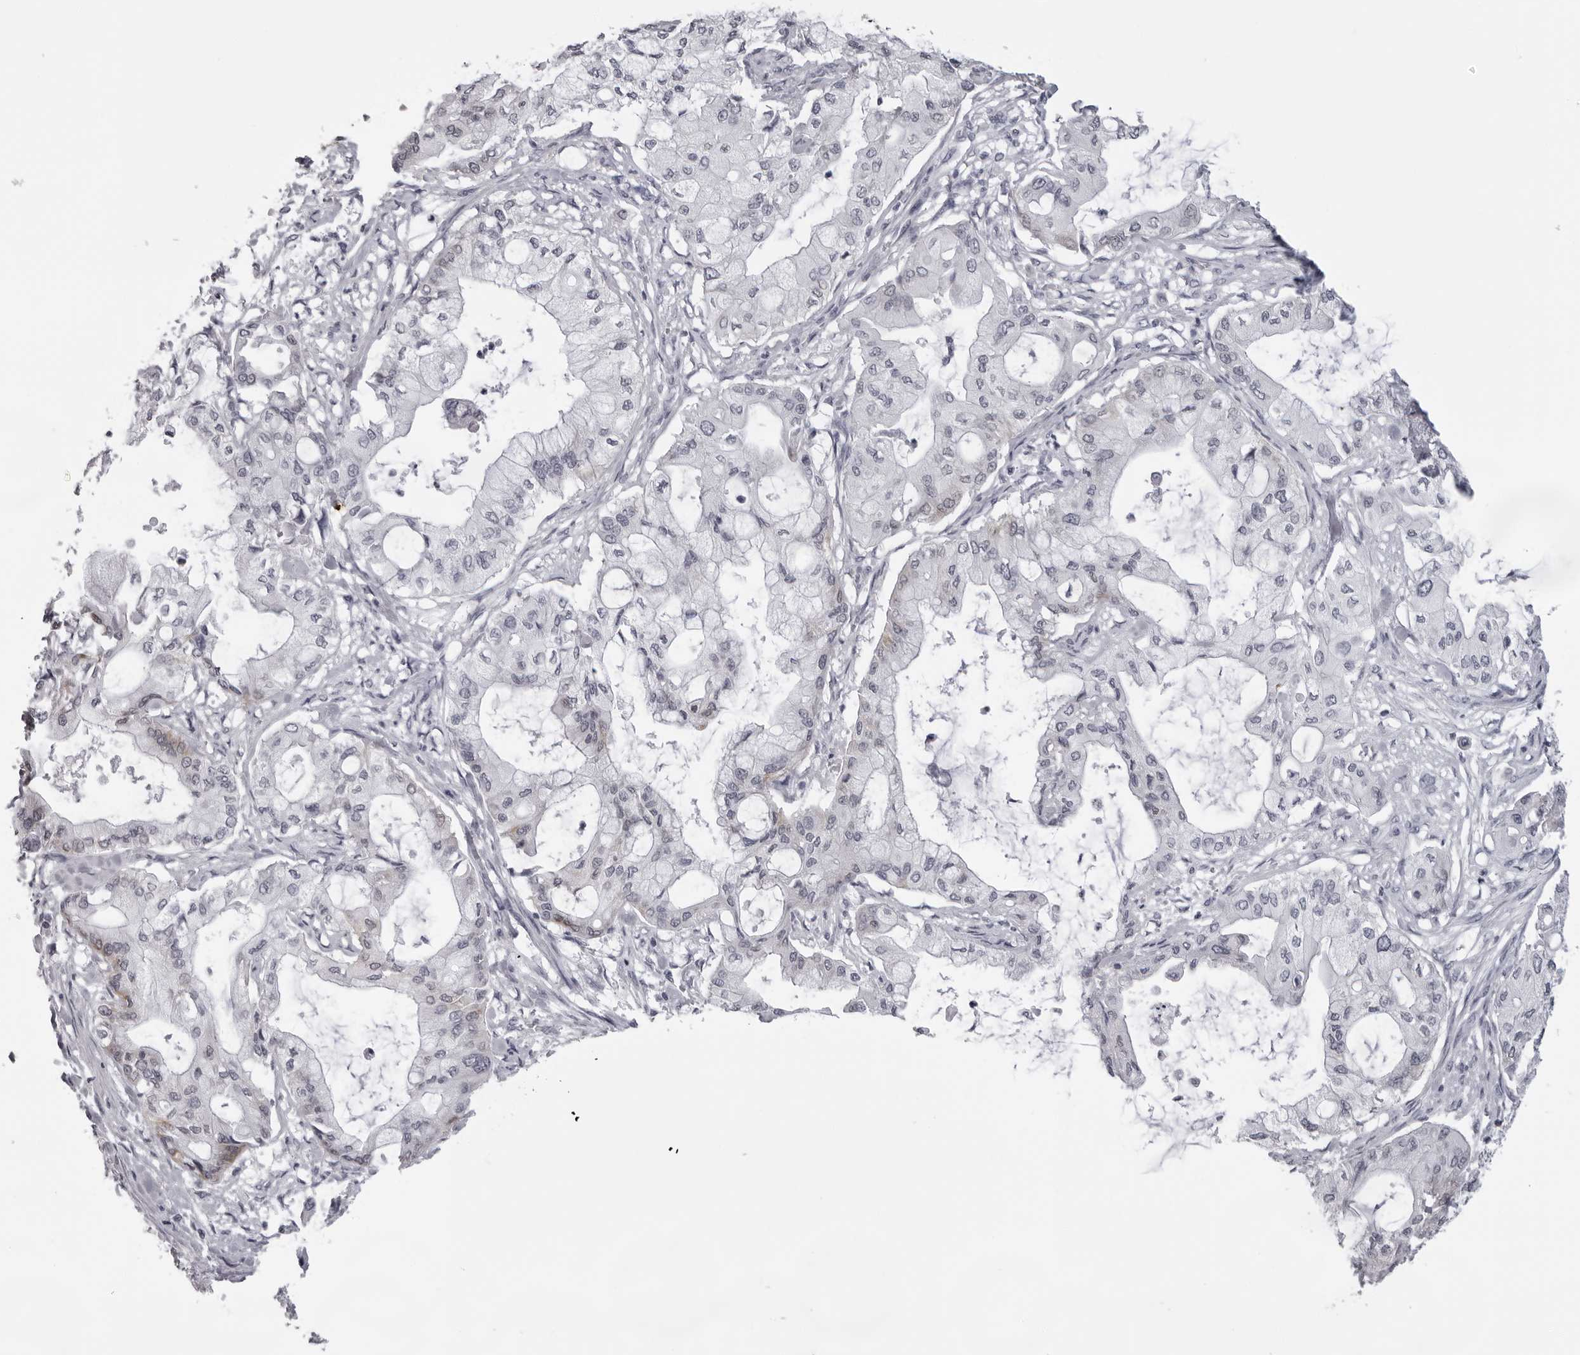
{"staining": {"intensity": "negative", "quantity": "none", "location": "none"}, "tissue": "pancreatic cancer", "cell_type": "Tumor cells", "image_type": "cancer", "snomed": [{"axis": "morphology", "description": "Adenocarcinoma, NOS"}, {"axis": "morphology", "description": "Adenocarcinoma, metastatic, NOS"}, {"axis": "topography", "description": "Lymph node"}, {"axis": "topography", "description": "Pancreas"}, {"axis": "topography", "description": "Duodenum"}], "caption": "DAB immunohistochemical staining of human pancreatic cancer (adenocarcinoma) shows no significant staining in tumor cells.", "gene": "DNALI1", "patient": {"sex": "female", "age": 64}}